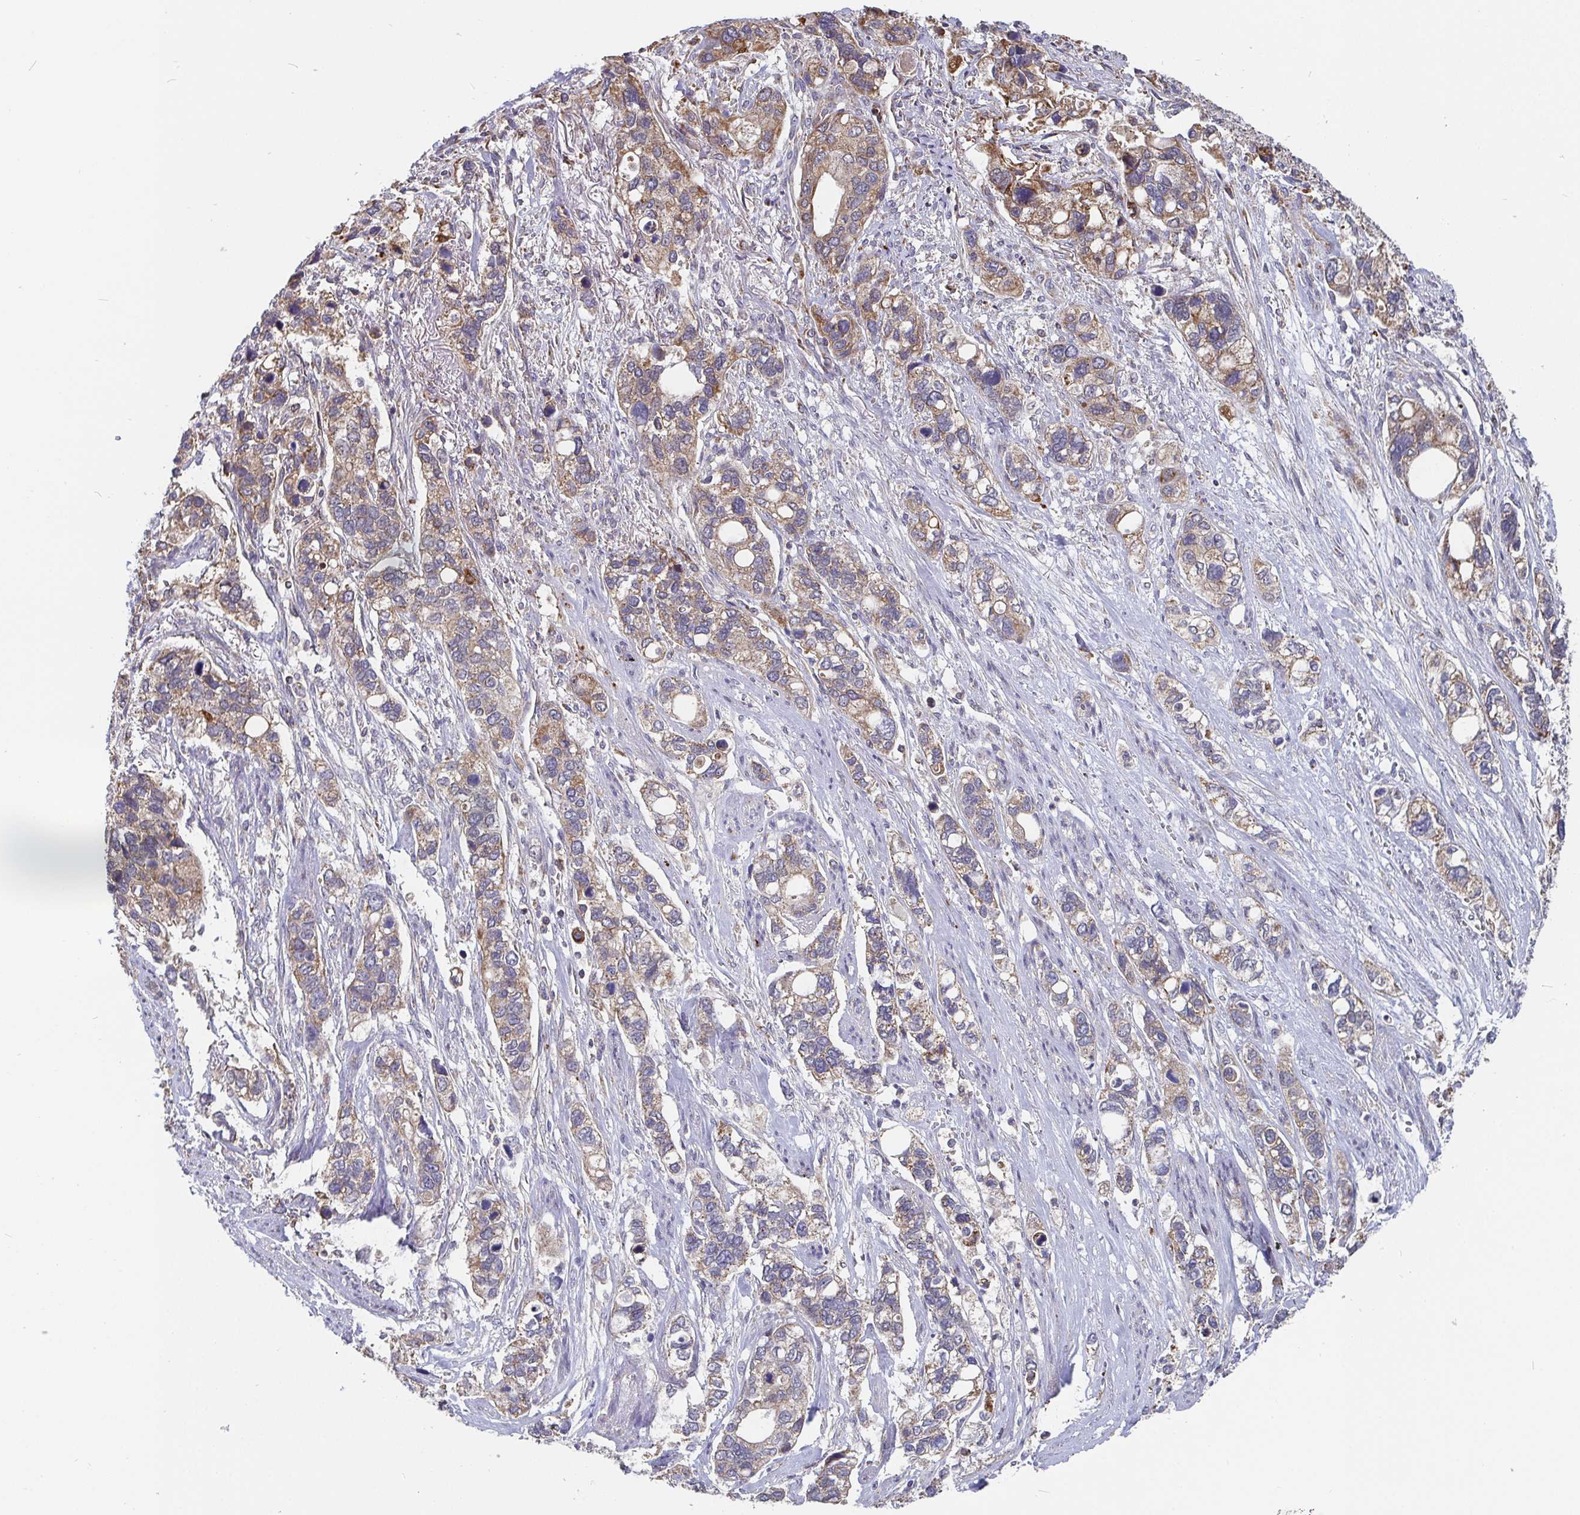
{"staining": {"intensity": "moderate", "quantity": ">75%", "location": "cytoplasmic/membranous"}, "tissue": "stomach cancer", "cell_type": "Tumor cells", "image_type": "cancer", "snomed": [{"axis": "morphology", "description": "Adenocarcinoma, NOS"}, {"axis": "topography", "description": "Stomach, upper"}], "caption": "This is an image of immunohistochemistry (IHC) staining of adenocarcinoma (stomach), which shows moderate expression in the cytoplasmic/membranous of tumor cells.", "gene": "PDF", "patient": {"sex": "female", "age": 81}}